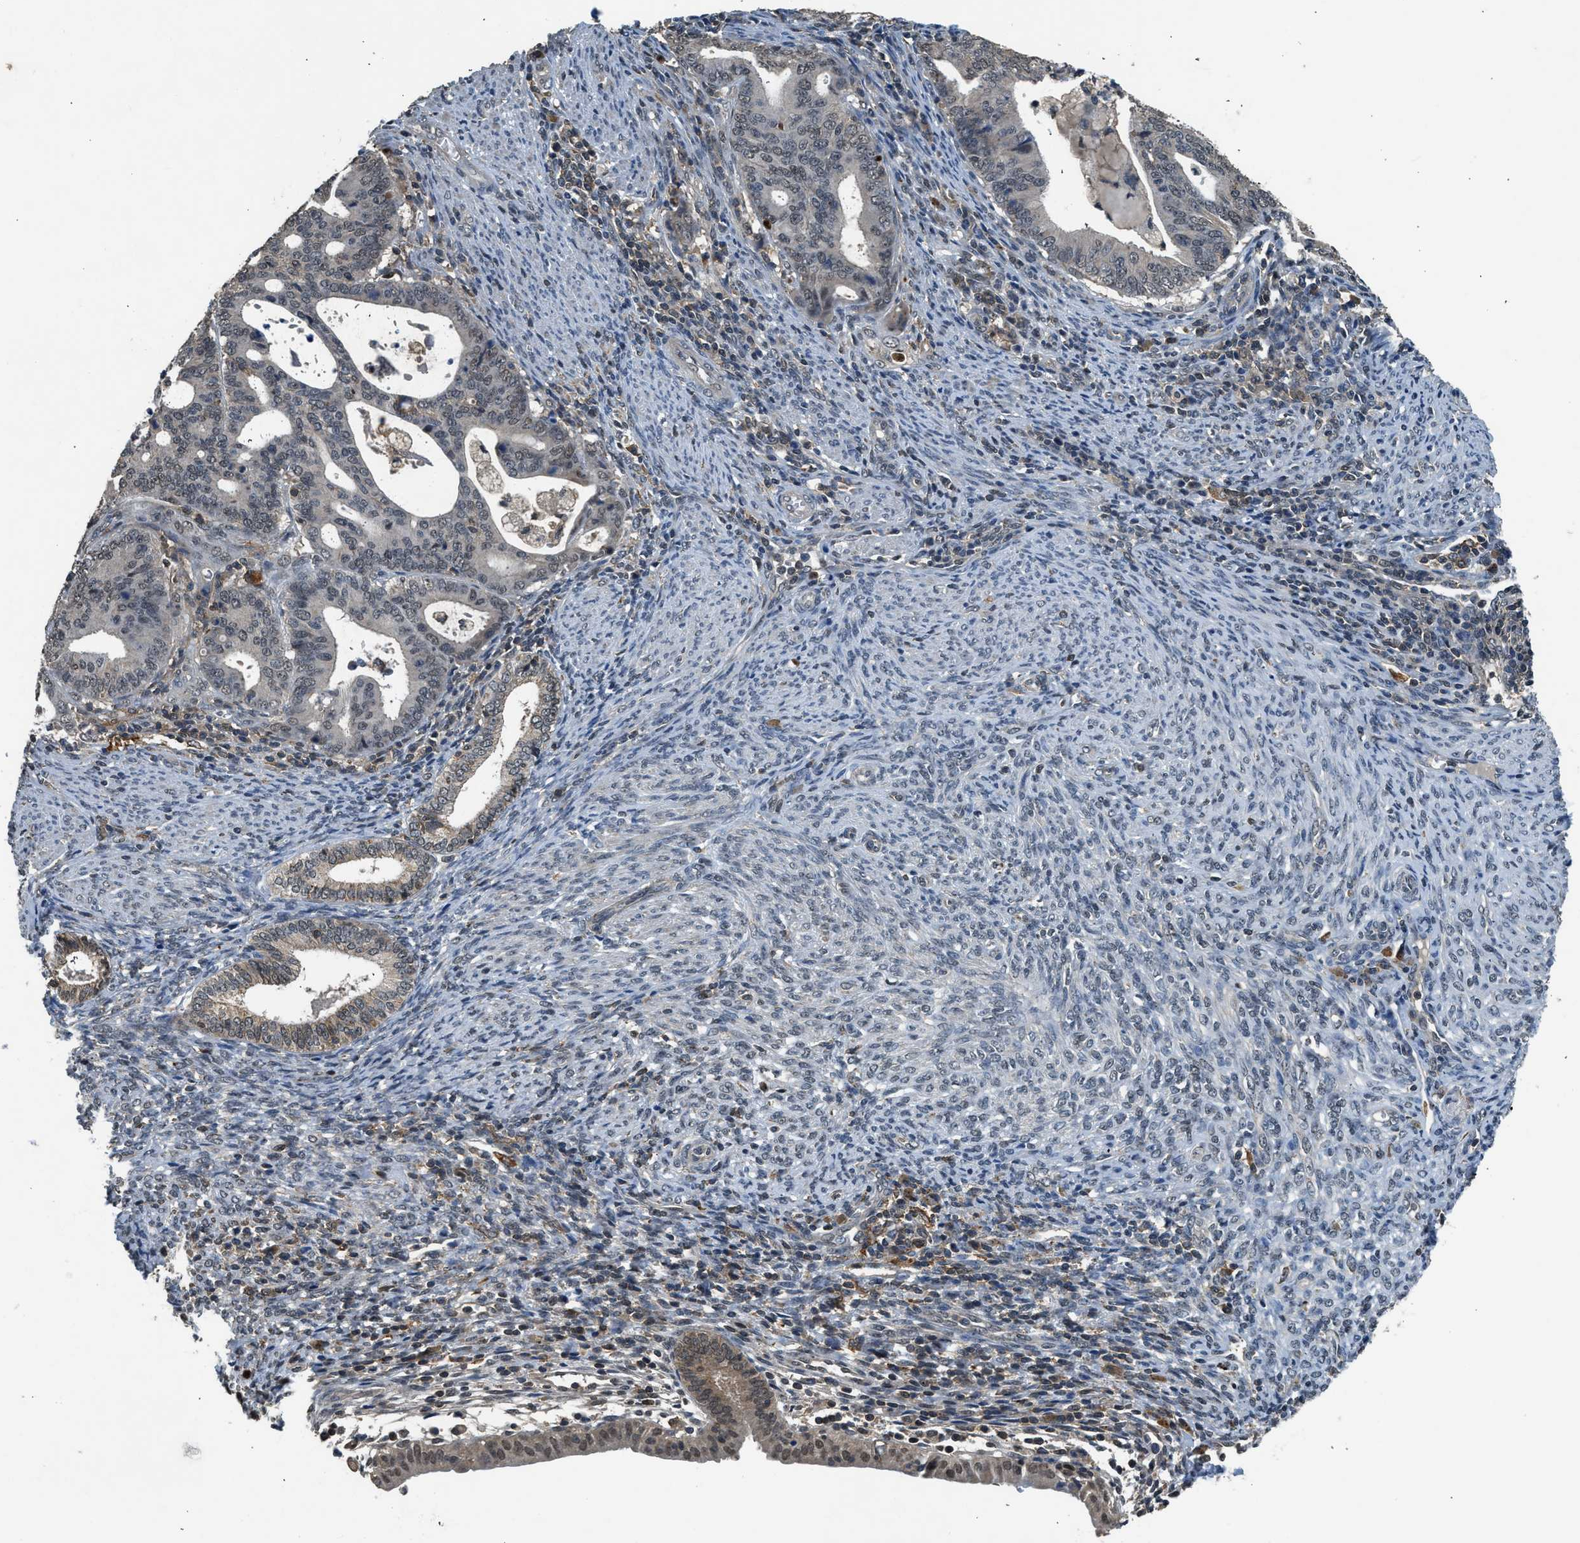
{"staining": {"intensity": "weak", "quantity": "<25%", "location": "cytoplasmic/membranous,nuclear"}, "tissue": "endometrial cancer", "cell_type": "Tumor cells", "image_type": "cancer", "snomed": [{"axis": "morphology", "description": "Adenocarcinoma, NOS"}, {"axis": "topography", "description": "Uterus"}], "caption": "Photomicrograph shows no protein expression in tumor cells of endometrial adenocarcinoma tissue. Nuclei are stained in blue.", "gene": "SLC15A4", "patient": {"sex": "female", "age": 83}}